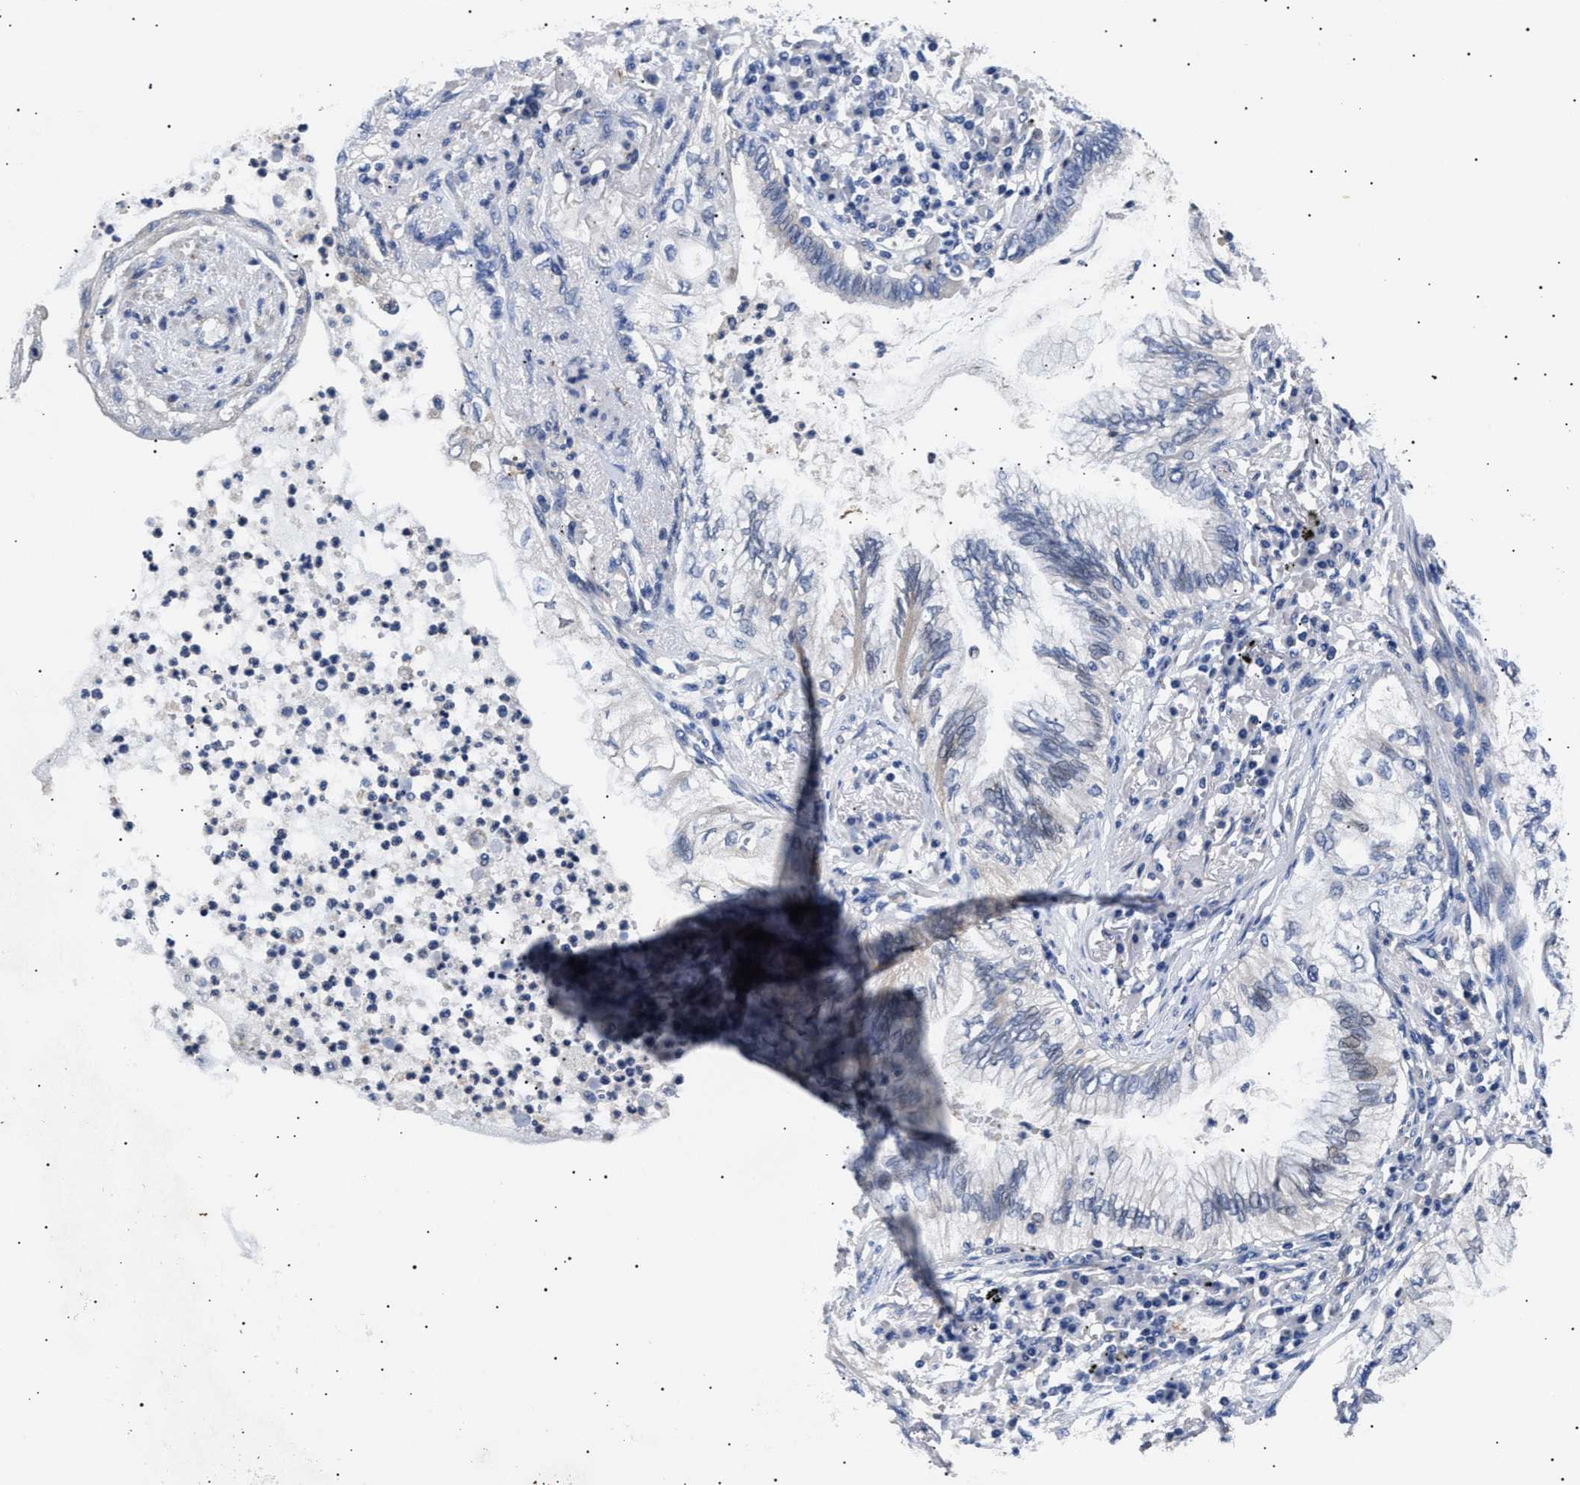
{"staining": {"intensity": "negative", "quantity": "none", "location": "none"}, "tissue": "lung cancer", "cell_type": "Tumor cells", "image_type": "cancer", "snomed": [{"axis": "morphology", "description": "Normal tissue, NOS"}, {"axis": "morphology", "description": "Adenocarcinoma, NOS"}, {"axis": "topography", "description": "Bronchus"}, {"axis": "topography", "description": "Lung"}], "caption": "Immunohistochemistry (IHC) micrograph of neoplastic tissue: human lung cancer stained with DAB displays no significant protein positivity in tumor cells. Nuclei are stained in blue.", "gene": "HEMGN", "patient": {"sex": "female", "age": 70}}